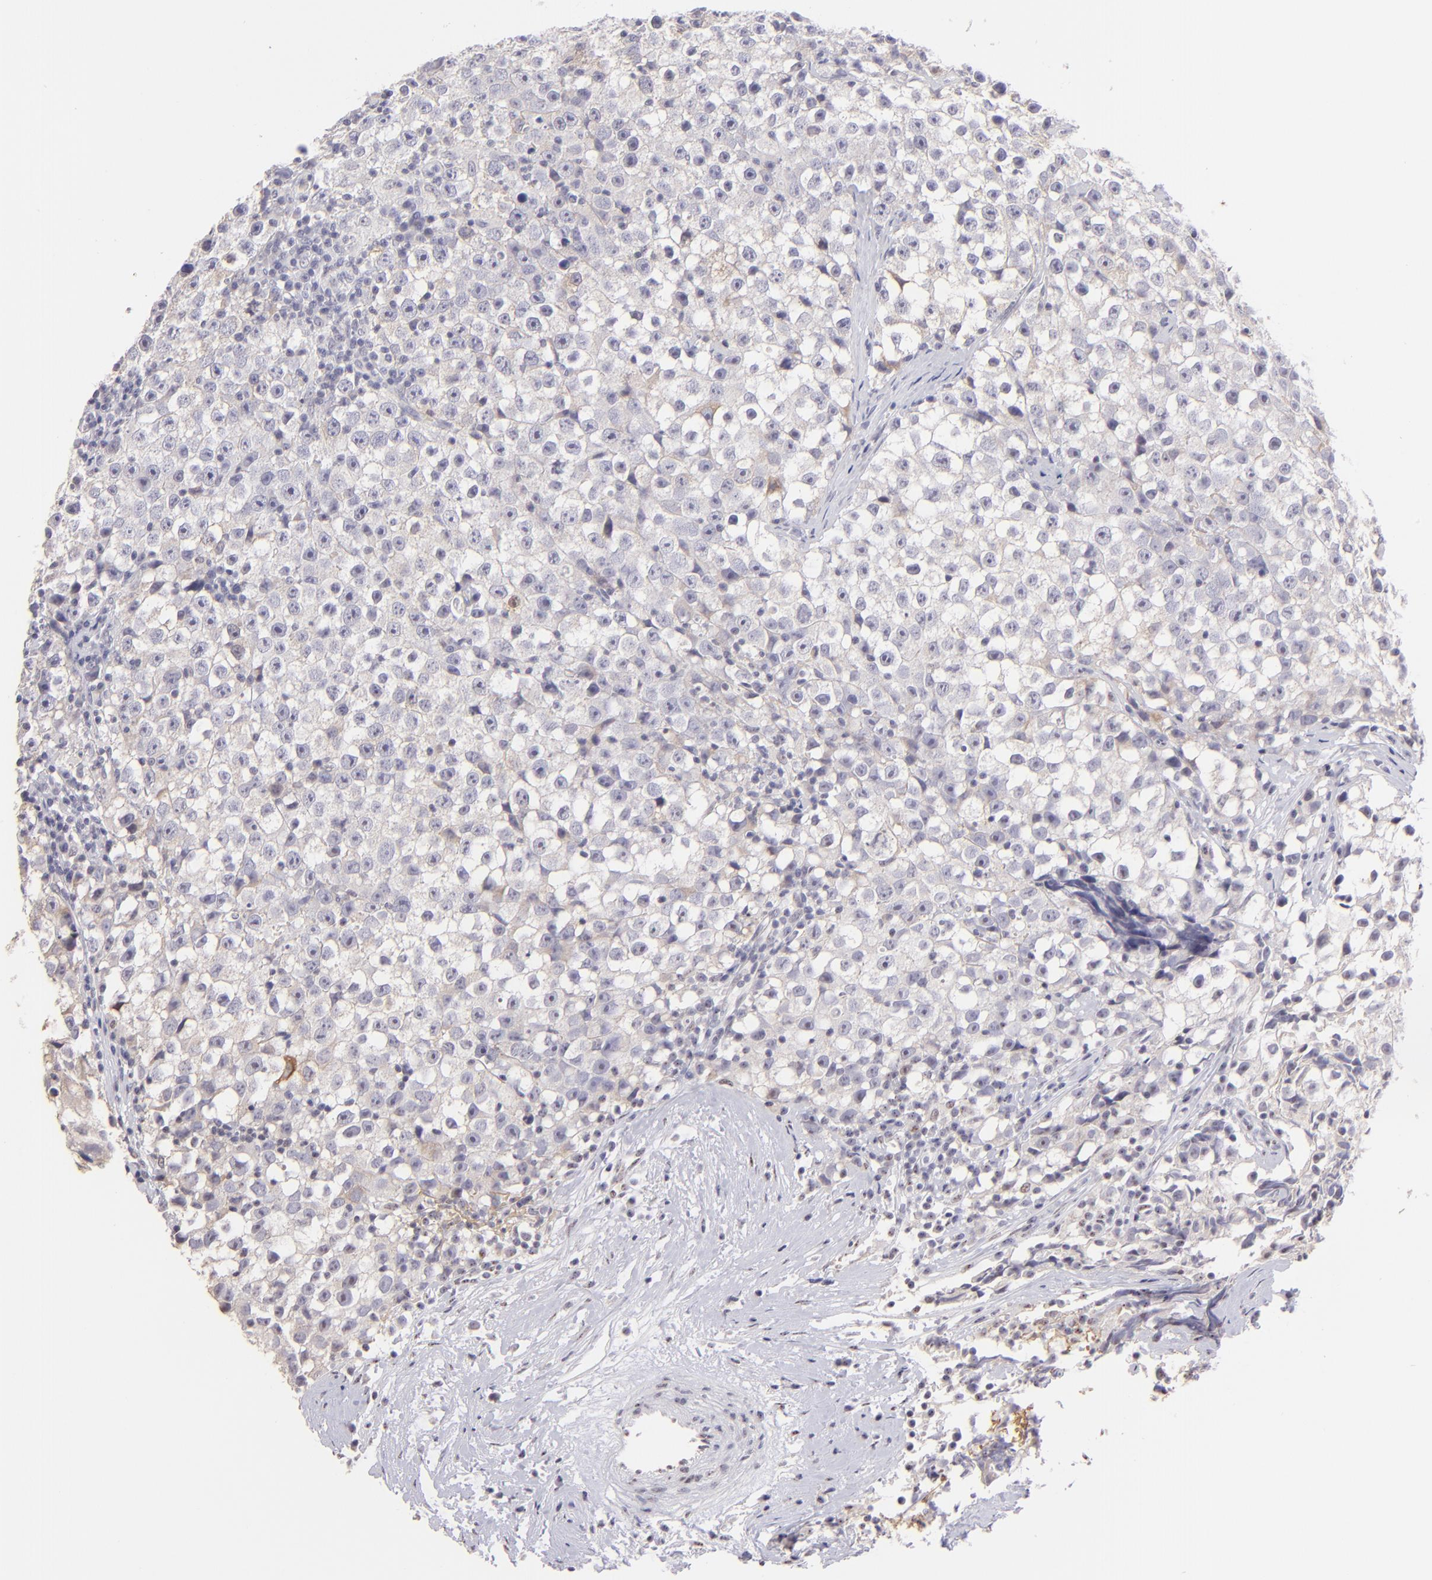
{"staining": {"intensity": "negative", "quantity": "none", "location": "none"}, "tissue": "testis cancer", "cell_type": "Tumor cells", "image_type": "cancer", "snomed": [{"axis": "morphology", "description": "Seminoma, NOS"}, {"axis": "topography", "description": "Testis"}], "caption": "A histopathology image of seminoma (testis) stained for a protein exhibits no brown staining in tumor cells.", "gene": "MAGEA1", "patient": {"sex": "male", "age": 35}}